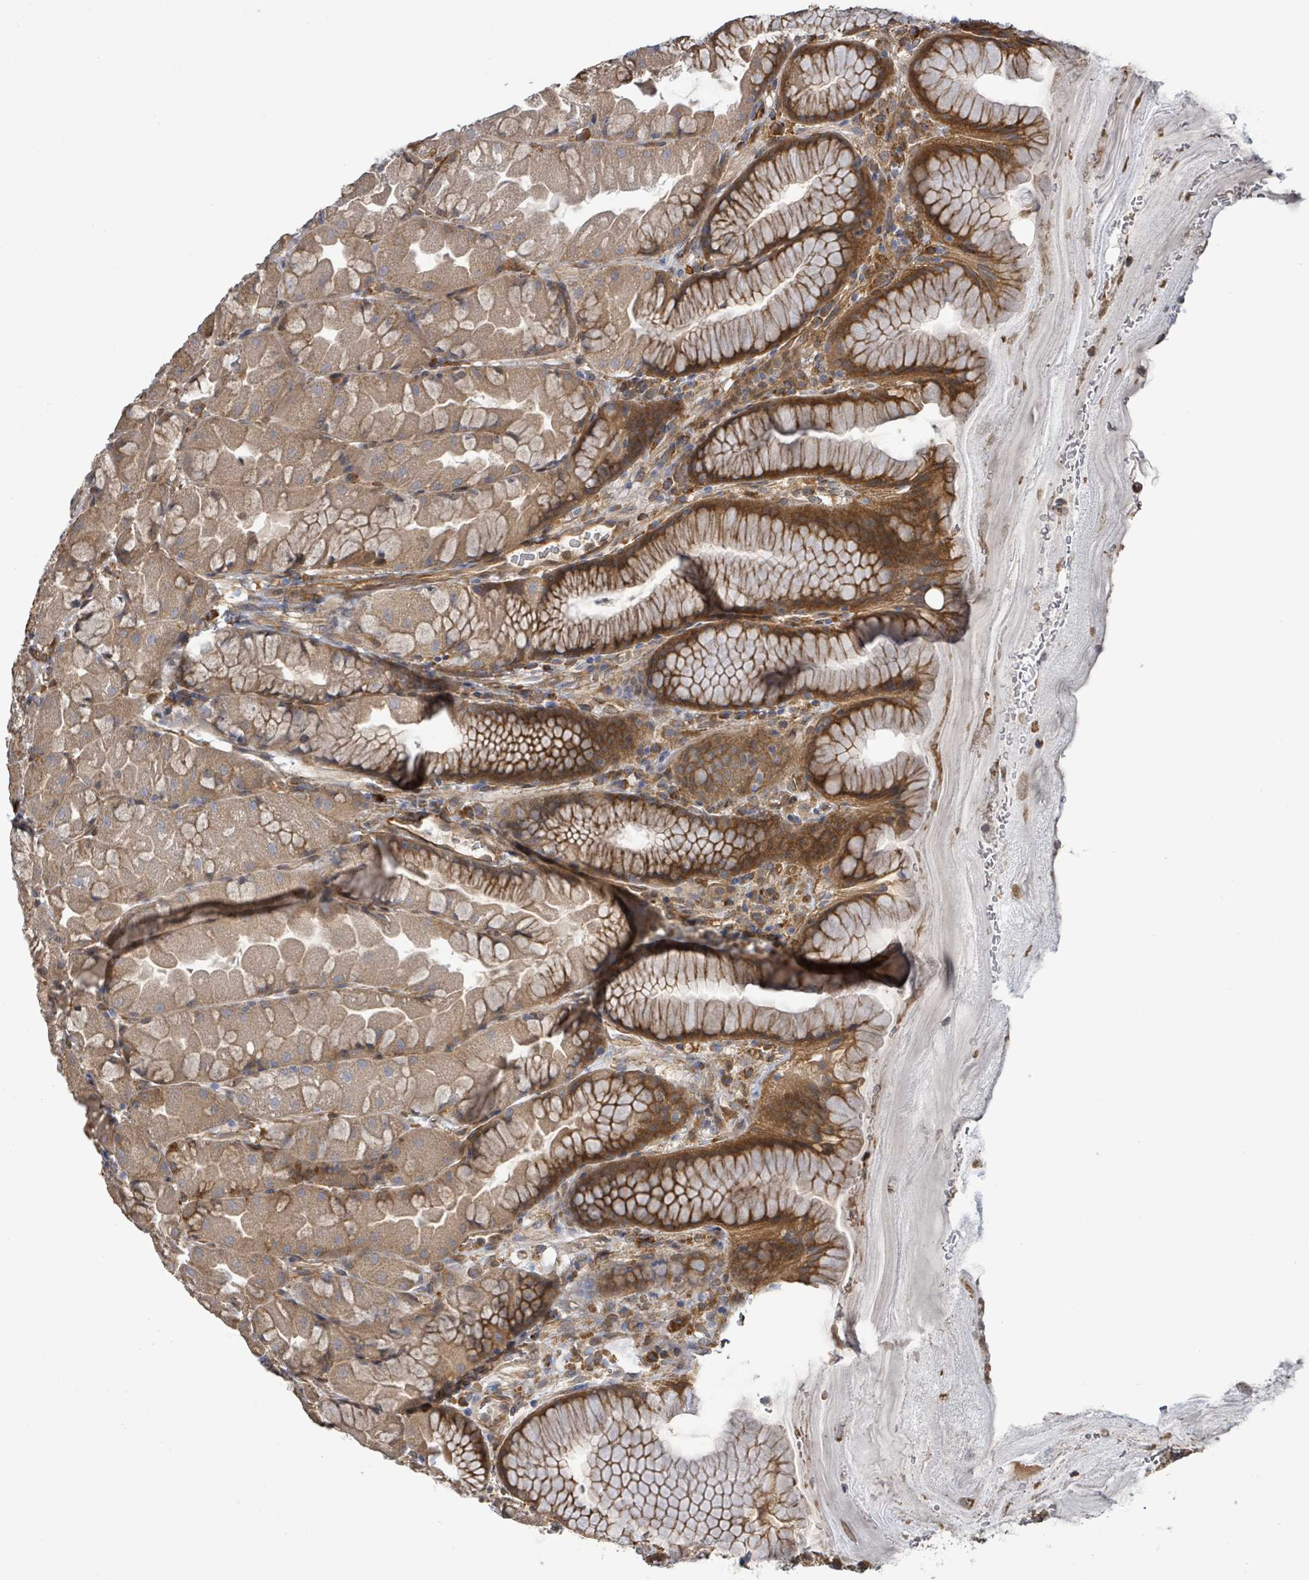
{"staining": {"intensity": "strong", "quantity": ">75%", "location": "cytoplasmic/membranous"}, "tissue": "stomach", "cell_type": "Glandular cells", "image_type": "normal", "snomed": [{"axis": "morphology", "description": "Normal tissue, NOS"}, {"axis": "topography", "description": "Stomach"}], "caption": "A brown stain labels strong cytoplasmic/membranous expression of a protein in glandular cells of normal stomach.", "gene": "ARPIN", "patient": {"sex": "male", "age": 57}}